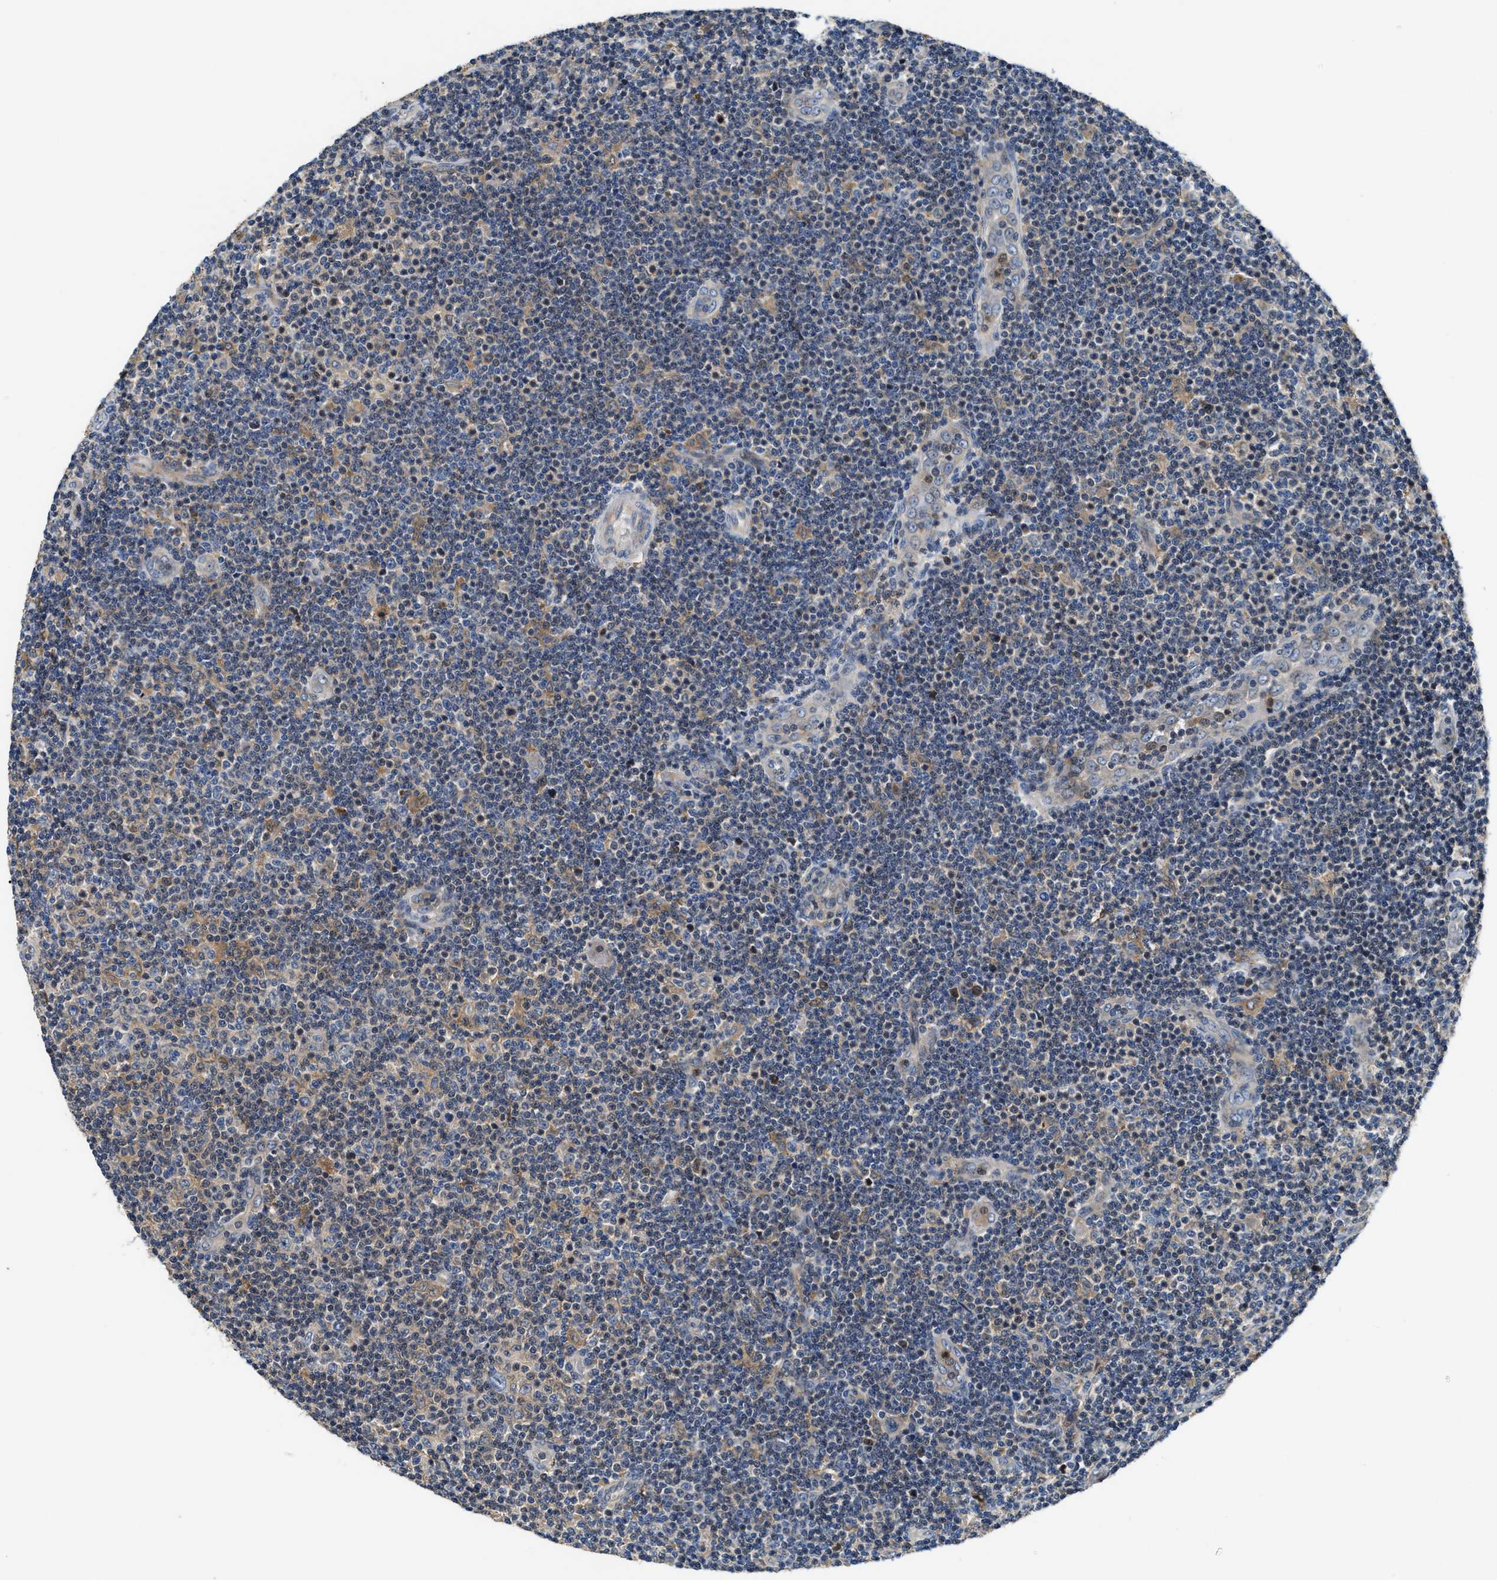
{"staining": {"intensity": "weak", "quantity": "<25%", "location": "cytoplasmic/membranous"}, "tissue": "lymphoma", "cell_type": "Tumor cells", "image_type": "cancer", "snomed": [{"axis": "morphology", "description": "Malignant lymphoma, non-Hodgkin's type, Low grade"}, {"axis": "topography", "description": "Lymph node"}], "caption": "An immunohistochemistry histopathology image of lymphoma is shown. There is no staining in tumor cells of lymphoma. The staining is performed using DAB brown chromogen with nuclei counter-stained in using hematoxylin.", "gene": "OSTF1", "patient": {"sex": "male", "age": 83}}